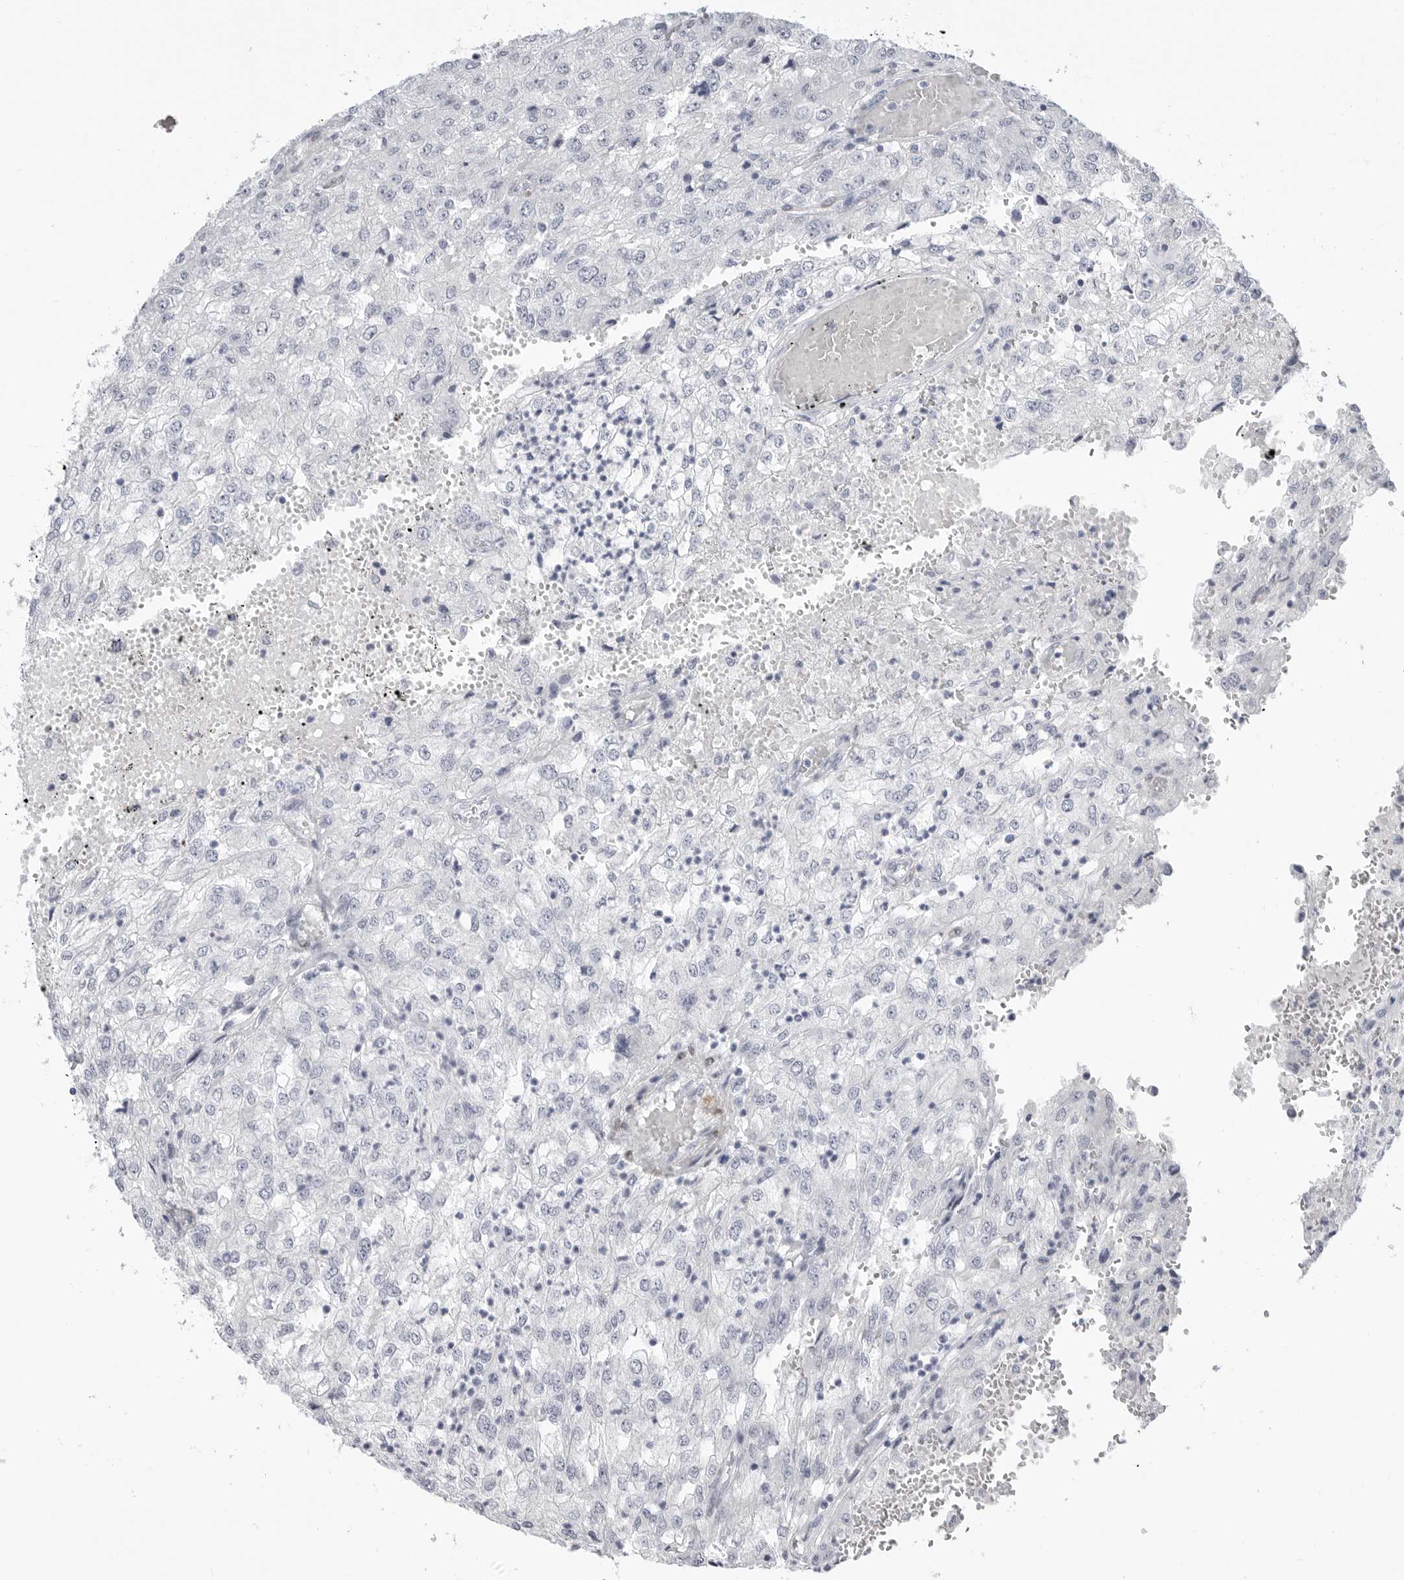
{"staining": {"intensity": "negative", "quantity": "none", "location": "none"}, "tissue": "renal cancer", "cell_type": "Tumor cells", "image_type": "cancer", "snomed": [{"axis": "morphology", "description": "Adenocarcinoma, NOS"}, {"axis": "topography", "description": "Kidney"}], "caption": "IHC micrograph of human renal cancer (adenocarcinoma) stained for a protein (brown), which exhibits no expression in tumor cells. (DAB immunohistochemistry (IHC) with hematoxylin counter stain).", "gene": "PLN", "patient": {"sex": "female", "age": 54}}